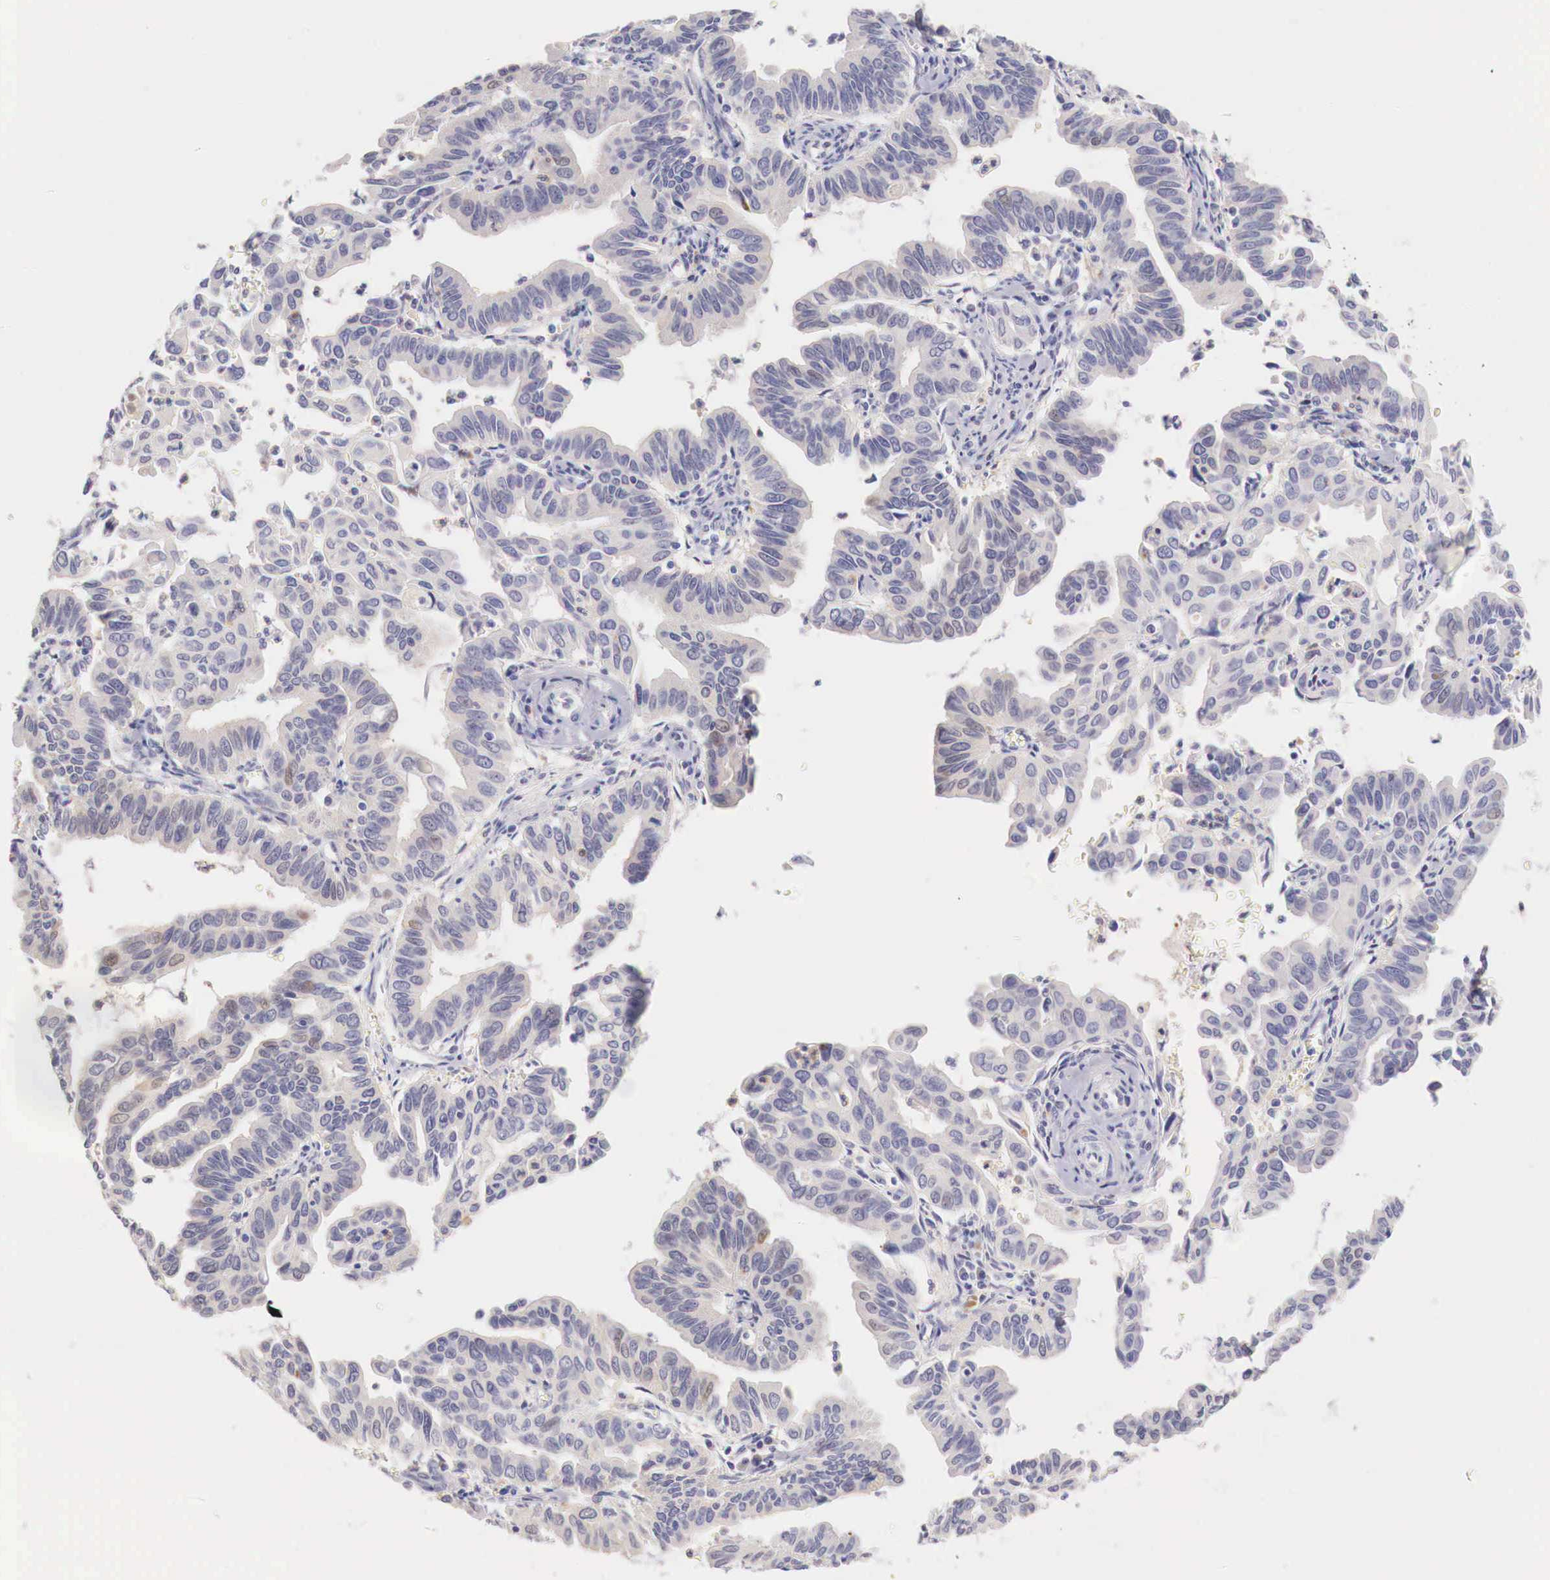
{"staining": {"intensity": "negative", "quantity": "none", "location": "none"}, "tissue": "cervical cancer", "cell_type": "Tumor cells", "image_type": "cancer", "snomed": [{"axis": "morphology", "description": "Normal tissue, NOS"}, {"axis": "morphology", "description": "Adenocarcinoma, NOS"}, {"axis": "topography", "description": "Cervix"}], "caption": "This is a histopathology image of immunohistochemistry staining of cervical cancer (adenocarcinoma), which shows no positivity in tumor cells.", "gene": "ITIH6", "patient": {"sex": "female", "age": 34}}